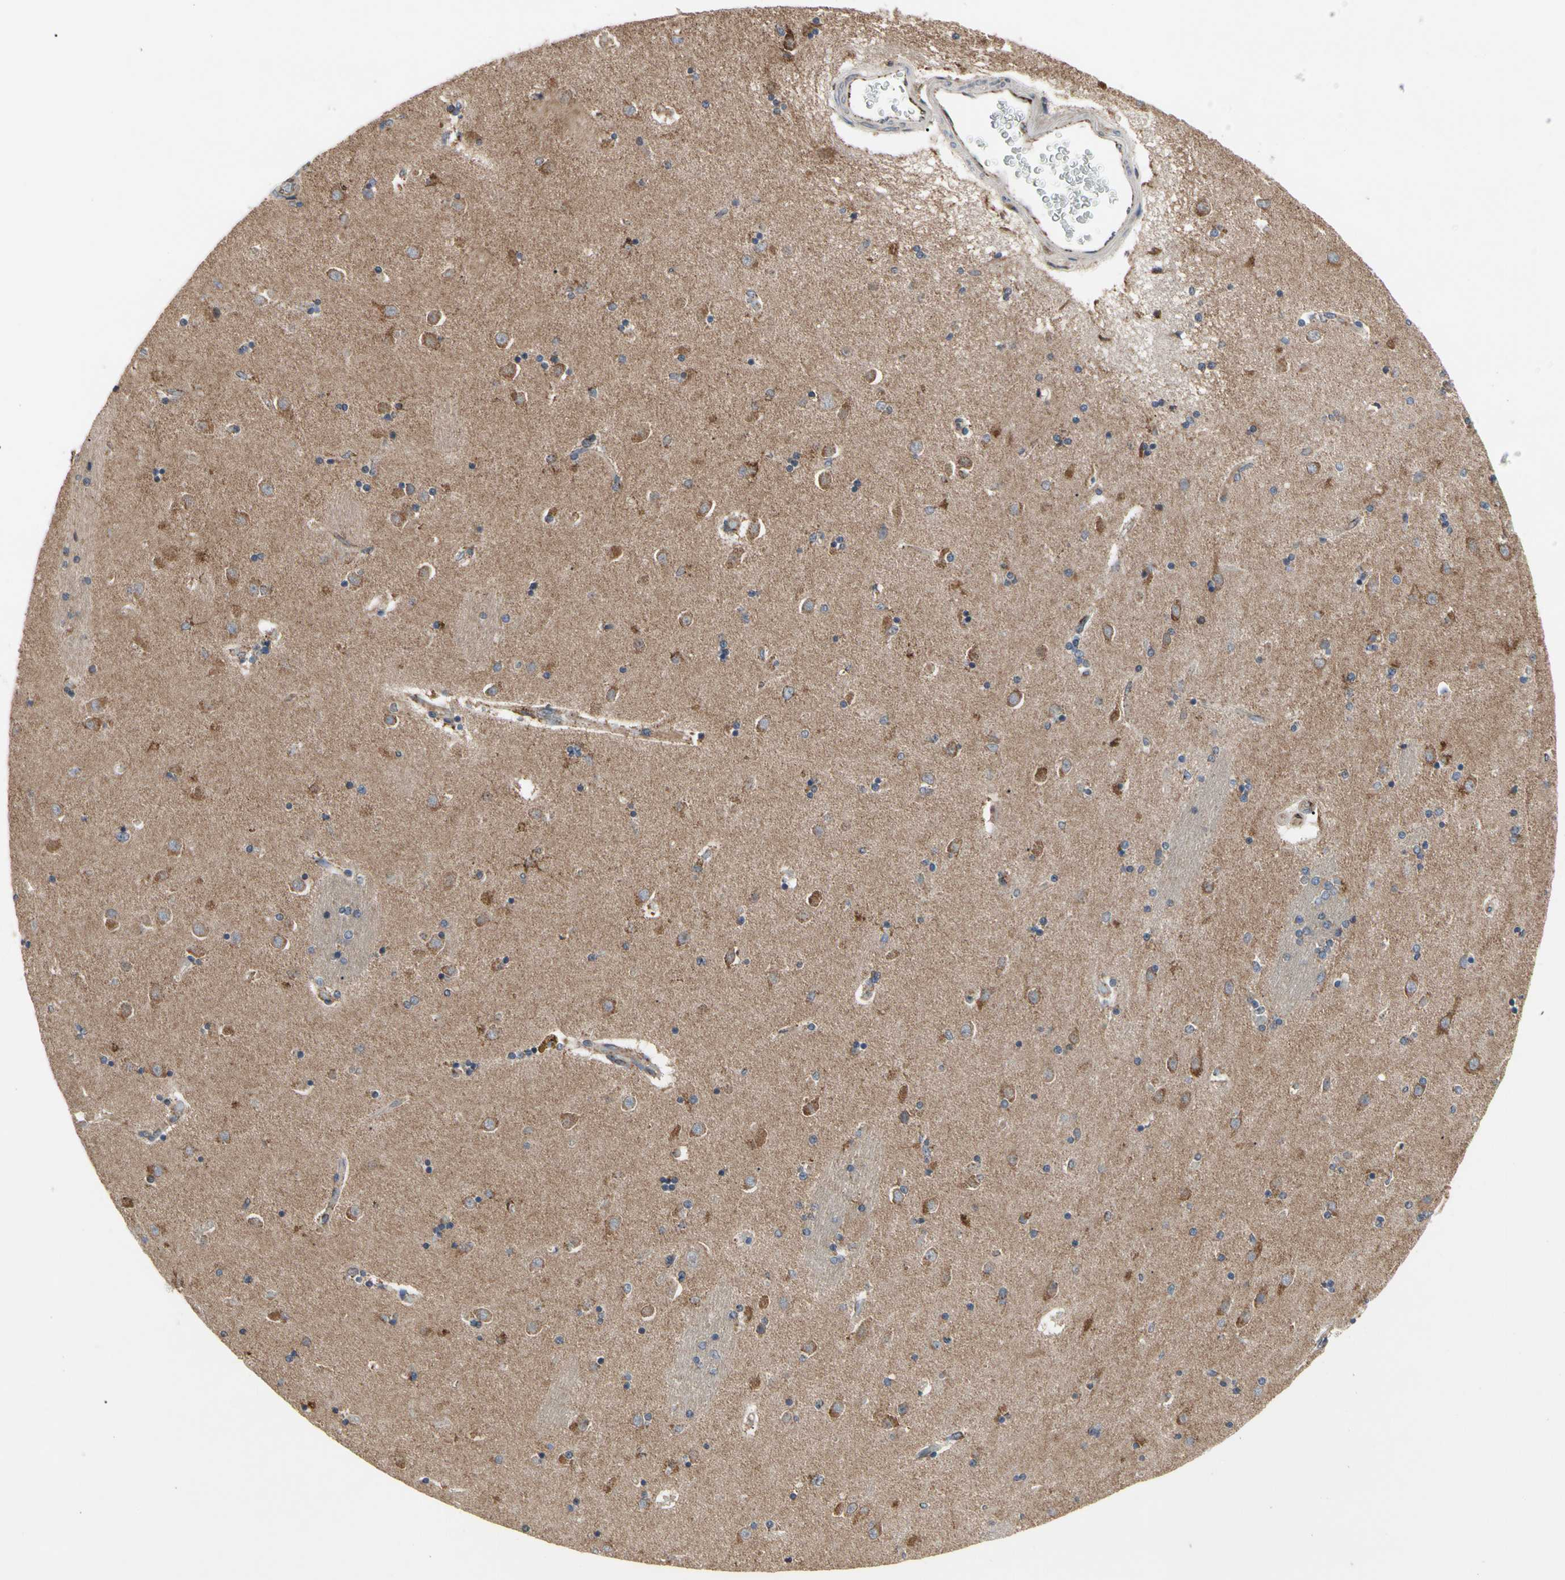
{"staining": {"intensity": "moderate", "quantity": "<25%", "location": "cytoplasmic/membranous"}, "tissue": "caudate", "cell_type": "Glial cells", "image_type": "normal", "snomed": [{"axis": "morphology", "description": "Normal tissue, NOS"}, {"axis": "topography", "description": "Lateral ventricle wall"}], "caption": "High-magnification brightfield microscopy of unremarkable caudate stained with DAB (3,3'-diaminobenzidine) (brown) and counterstained with hematoxylin (blue). glial cells exhibit moderate cytoplasmic/membranous expression is seen in approximately<25% of cells. (Brightfield microscopy of DAB IHC at high magnification).", "gene": "GPD2", "patient": {"sex": "female", "age": 54}}